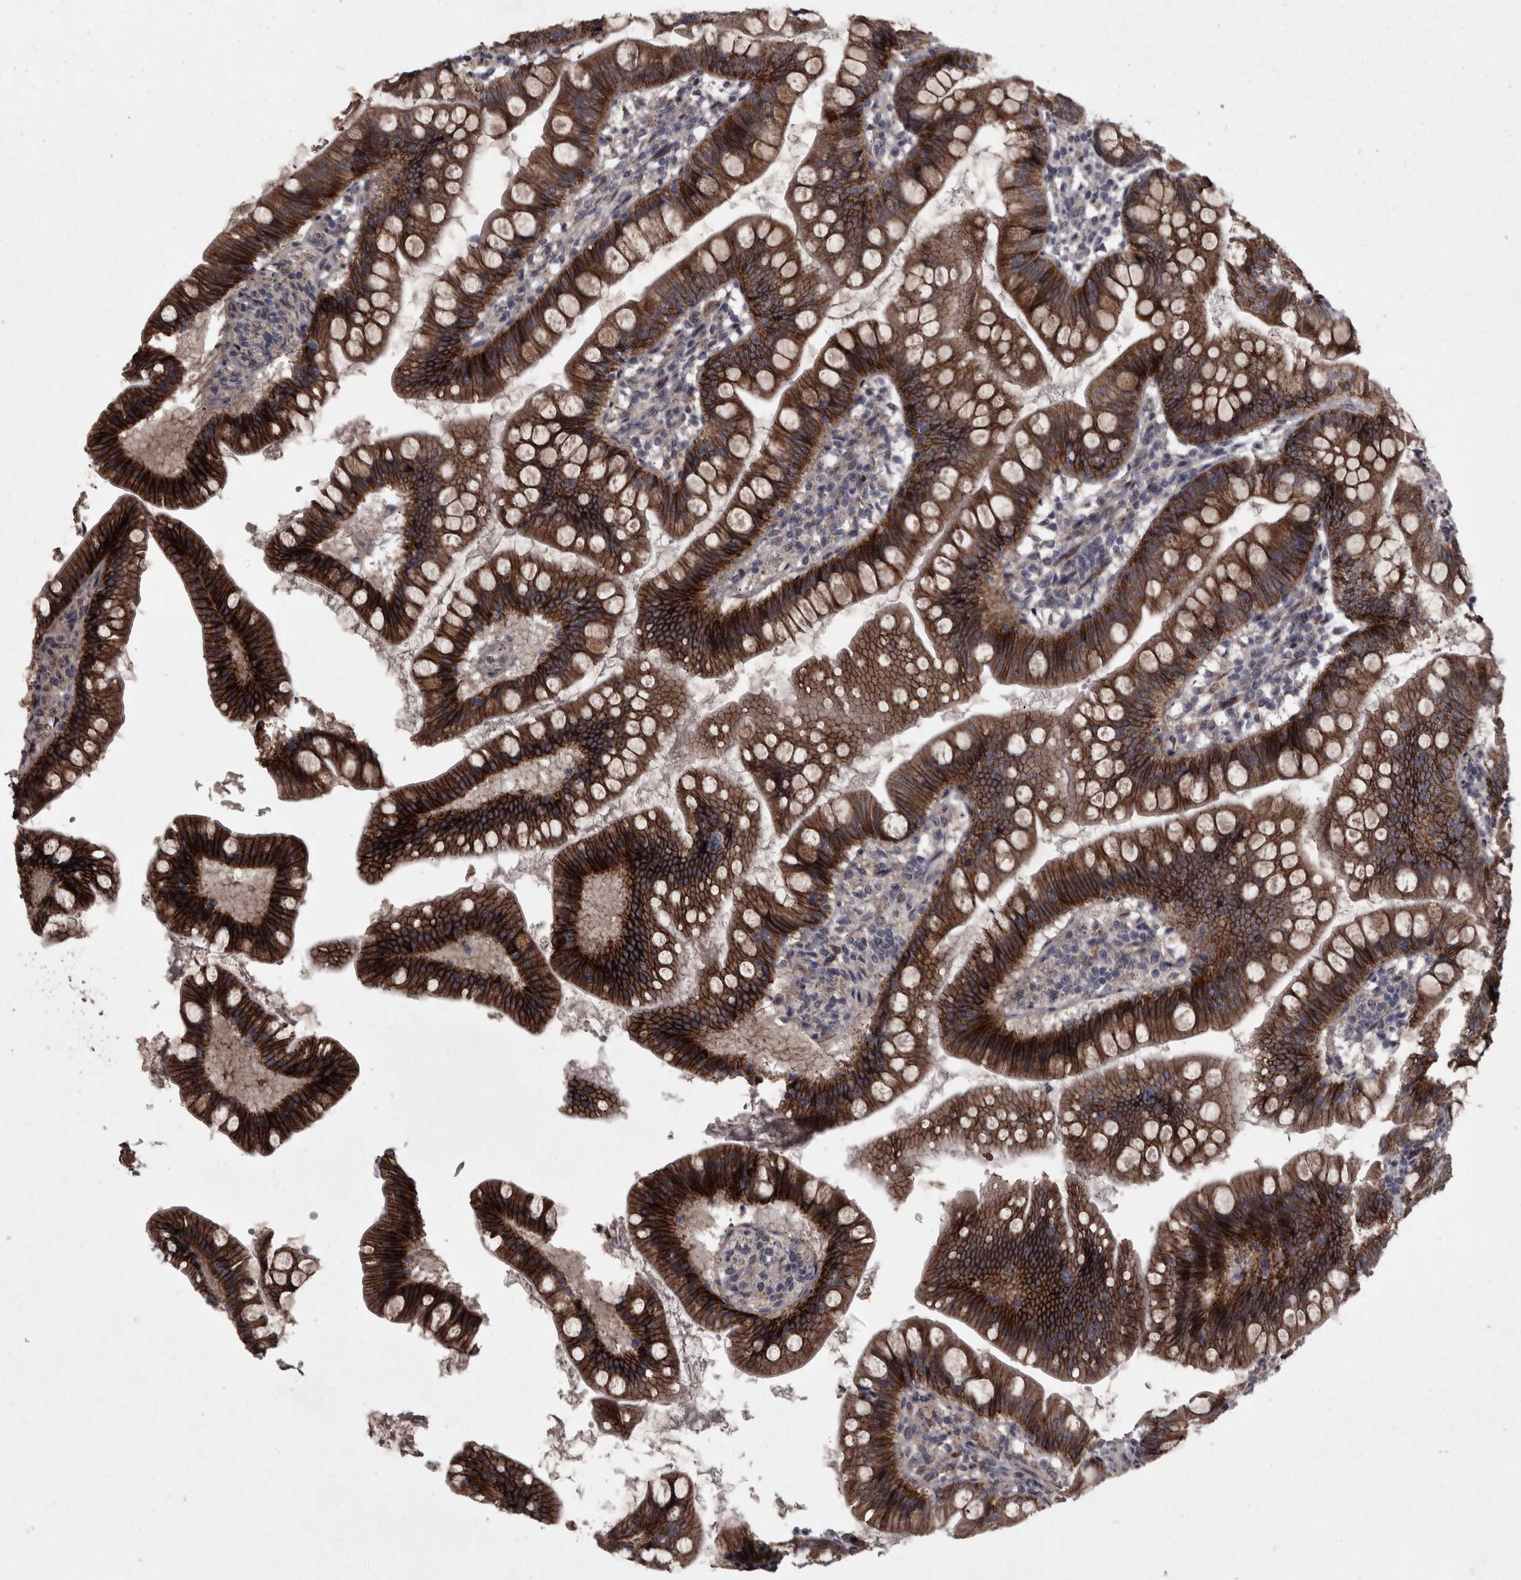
{"staining": {"intensity": "strong", "quantity": "25%-75%", "location": "cytoplasmic/membranous"}, "tissue": "small intestine", "cell_type": "Glandular cells", "image_type": "normal", "snomed": [{"axis": "morphology", "description": "Normal tissue, NOS"}, {"axis": "topography", "description": "Small intestine"}], "caption": "Unremarkable small intestine shows strong cytoplasmic/membranous staining in about 25%-75% of glandular cells, visualized by immunohistochemistry. (brown staining indicates protein expression, while blue staining denotes nuclei).", "gene": "PCDH17", "patient": {"sex": "male", "age": 7}}